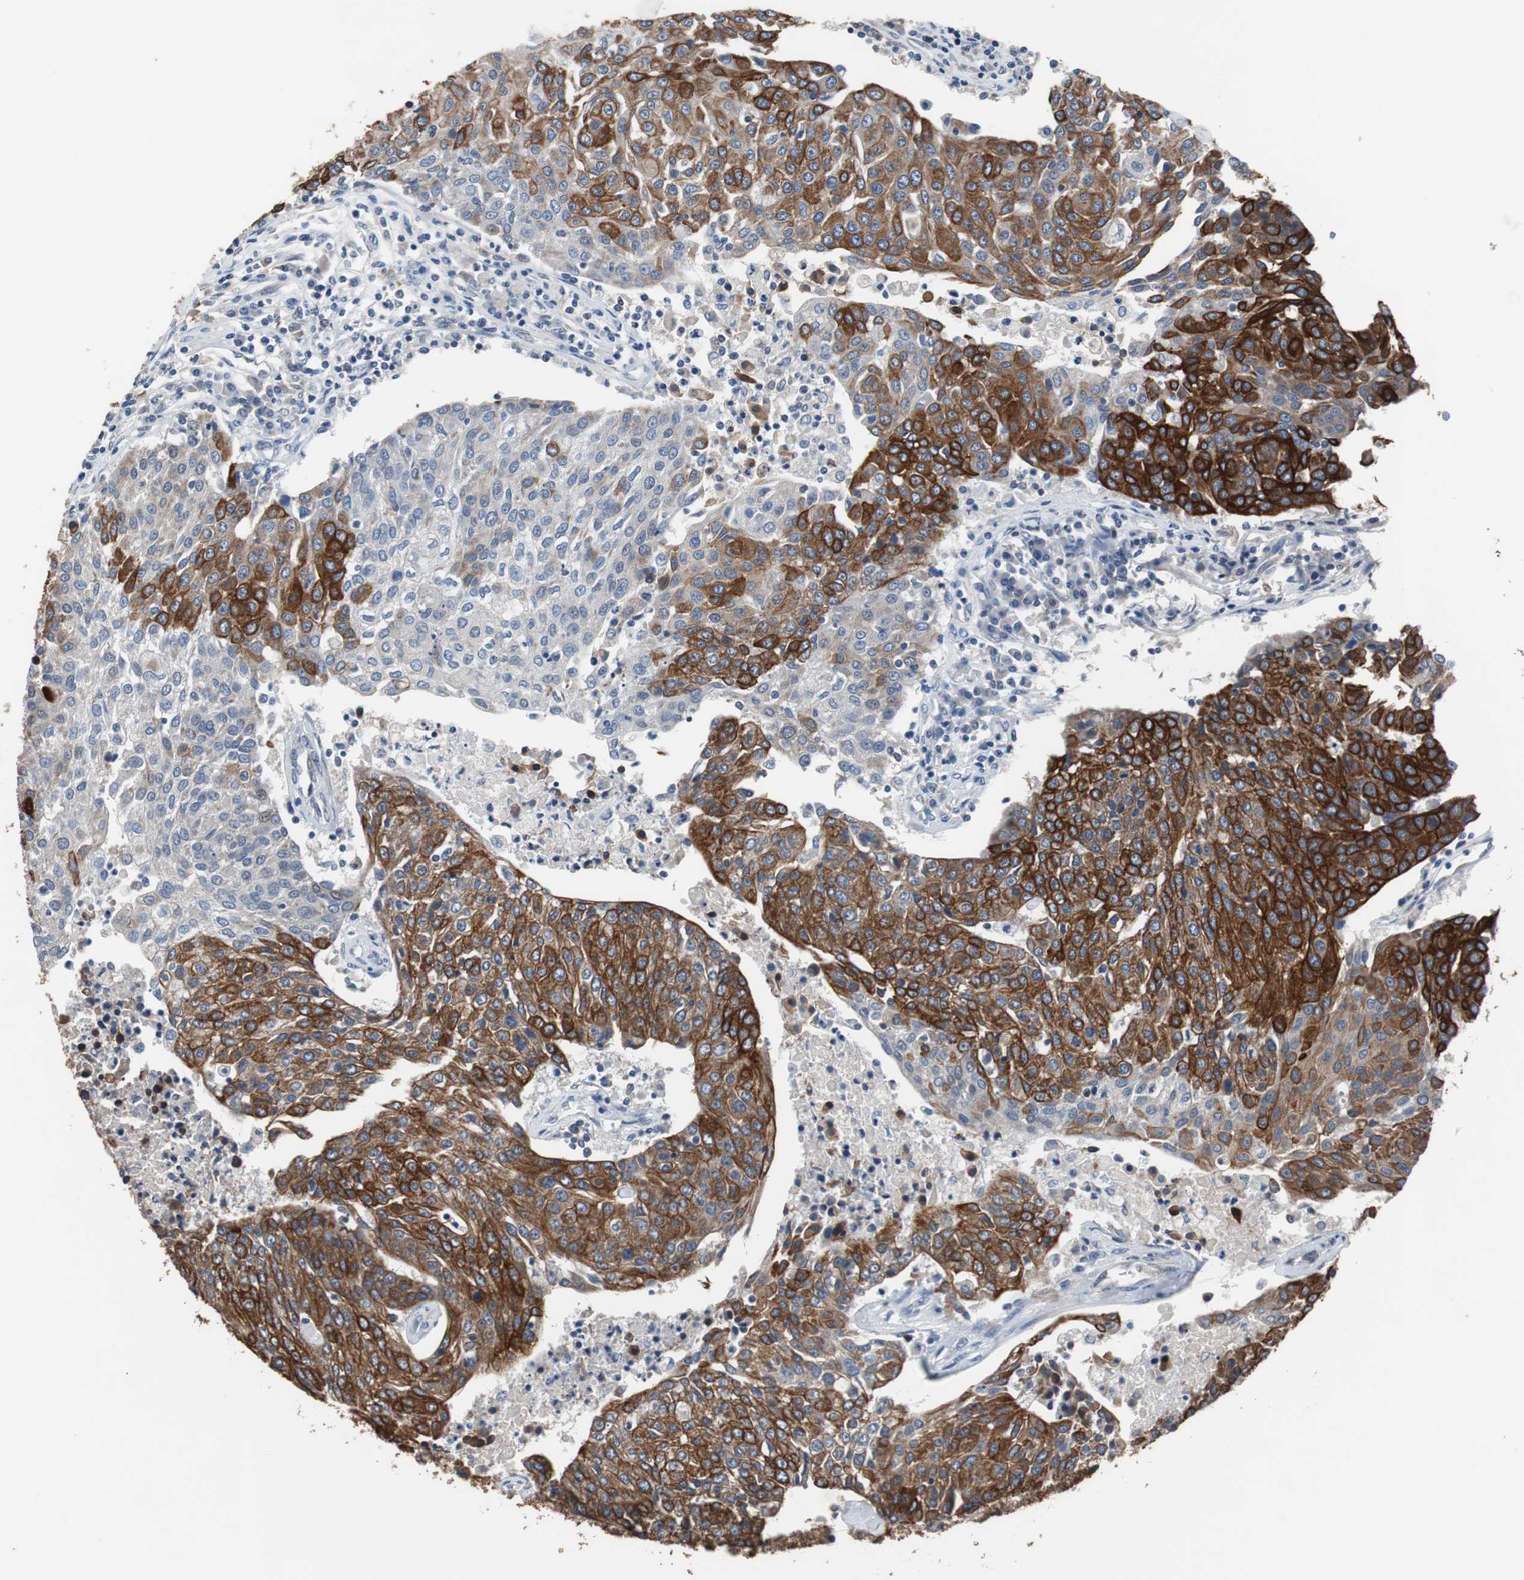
{"staining": {"intensity": "strong", "quantity": "25%-75%", "location": "cytoplasmic/membranous"}, "tissue": "urothelial cancer", "cell_type": "Tumor cells", "image_type": "cancer", "snomed": [{"axis": "morphology", "description": "Urothelial carcinoma, High grade"}, {"axis": "topography", "description": "Urinary bladder"}], "caption": "A histopathology image of urothelial carcinoma (high-grade) stained for a protein demonstrates strong cytoplasmic/membranous brown staining in tumor cells.", "gene": "USP10", "patient": {"sex": "female", "age": 85}}